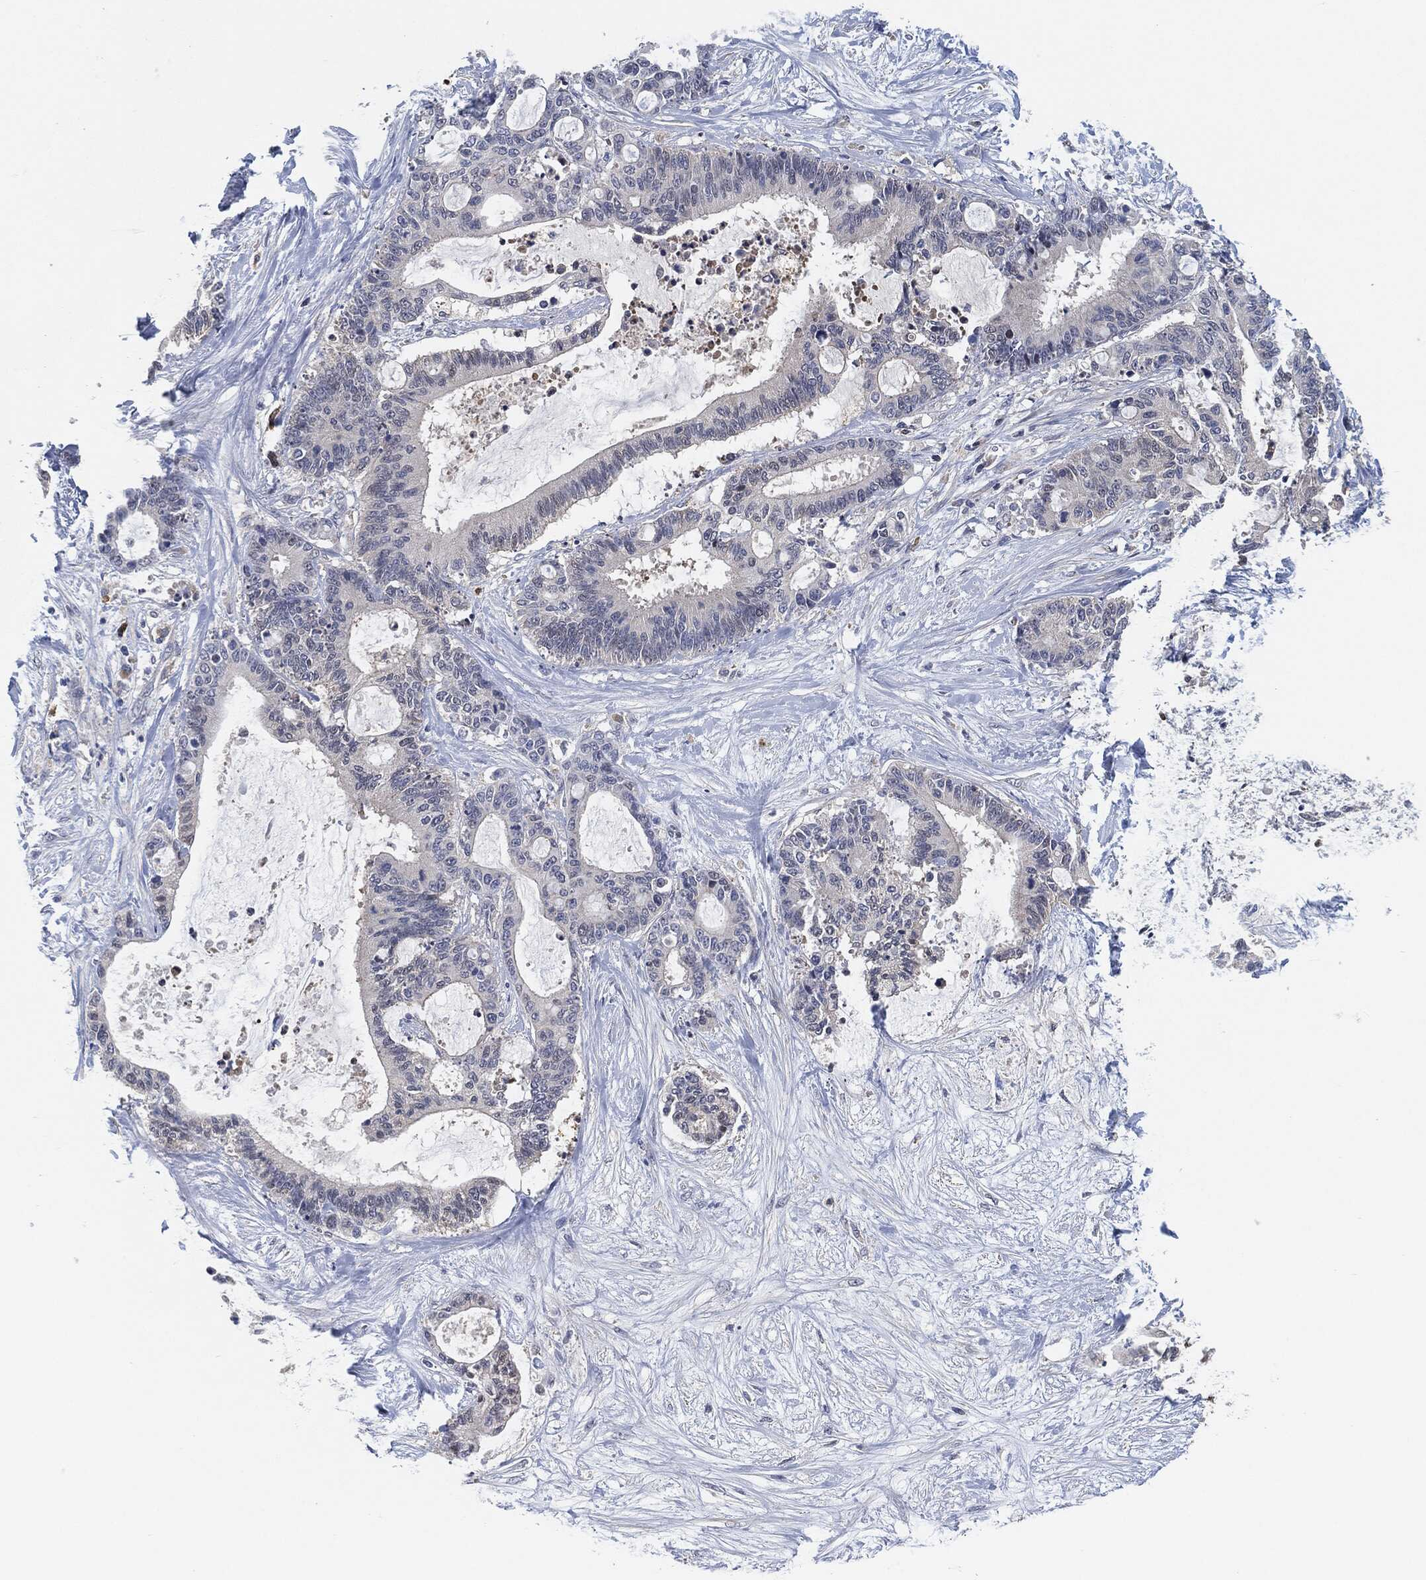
{"staining": {"intensity": "negative", "quantity": "none", "location": "none"}, "tissue": "liver cancer", "cell_type": "Tumor cells", "image_type": "cancer", "snomed": [{"axis": "morphology", "description": "Cholangiocarcinoma"}, {"axis": "topography", "description": "Liver"}], "caption": "Human liver cancer (cholangiocarcinoma) stained for a protein using IHC exhibits no positivity in tumor cells.", "gene": "VSIG4", "patient": {"sex": "female", "age": 73}}